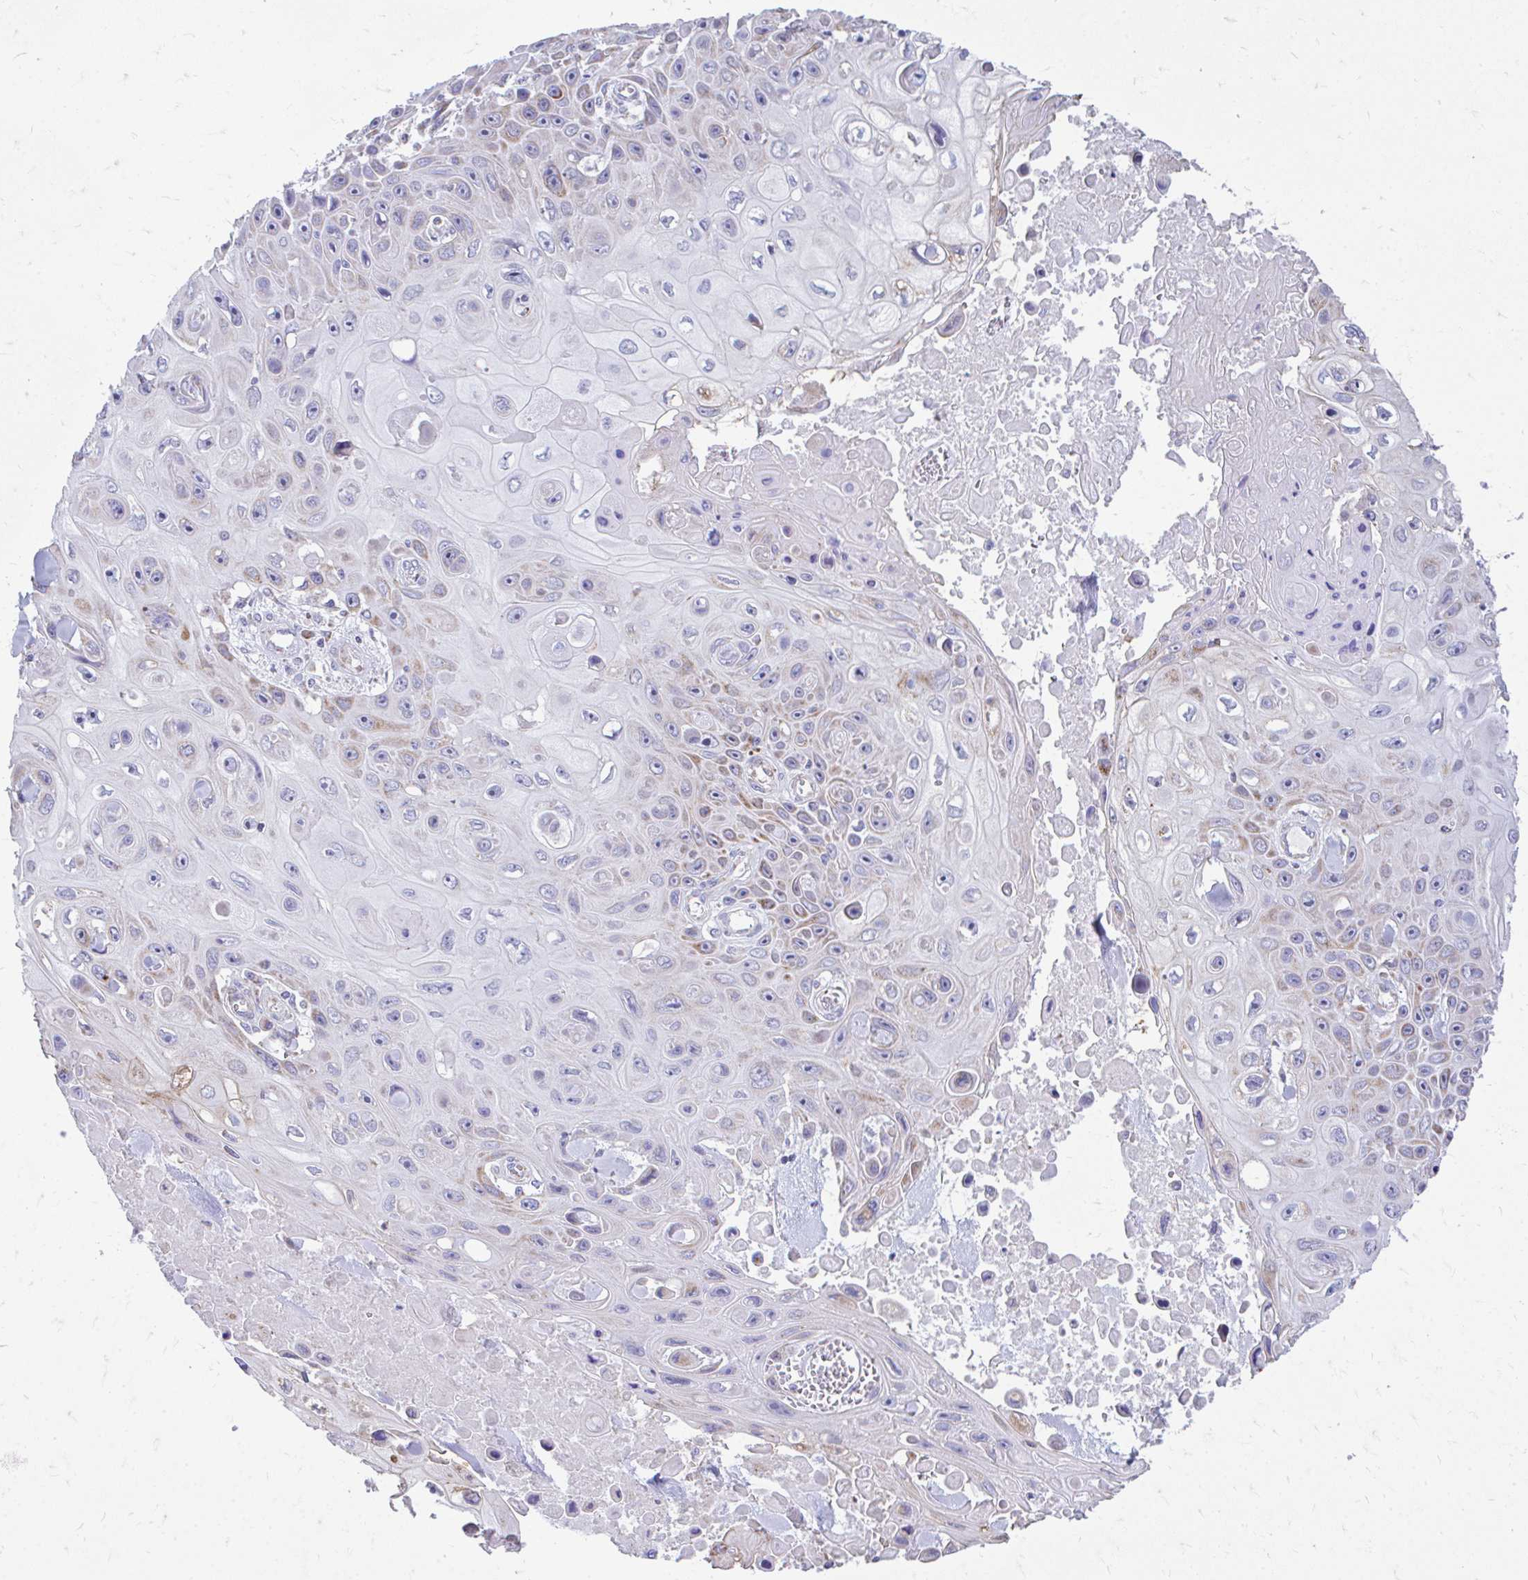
{"staining": {"intensity": "moderate", "quantity": "25%-75%", "location": "cytoplasmic/membranous"}, "tissue": "skin cancer", "cell_type": "Tumor cells", "image_type": "cancer", "snomed": [{"axis": "morphology", "description": "Squamous cell carcinoma, NOS"}, {"axis": "topography", "description": "Skin"}], "caption": "A medium amount of moderate cytoplasmic/membranous staining is seen in about 25%-75% of tumor cells in skin cancer (squamous cell carcinoma) tissue.", "gene": "MRPL19", "patient": {"sex": "male", "age": 82}}